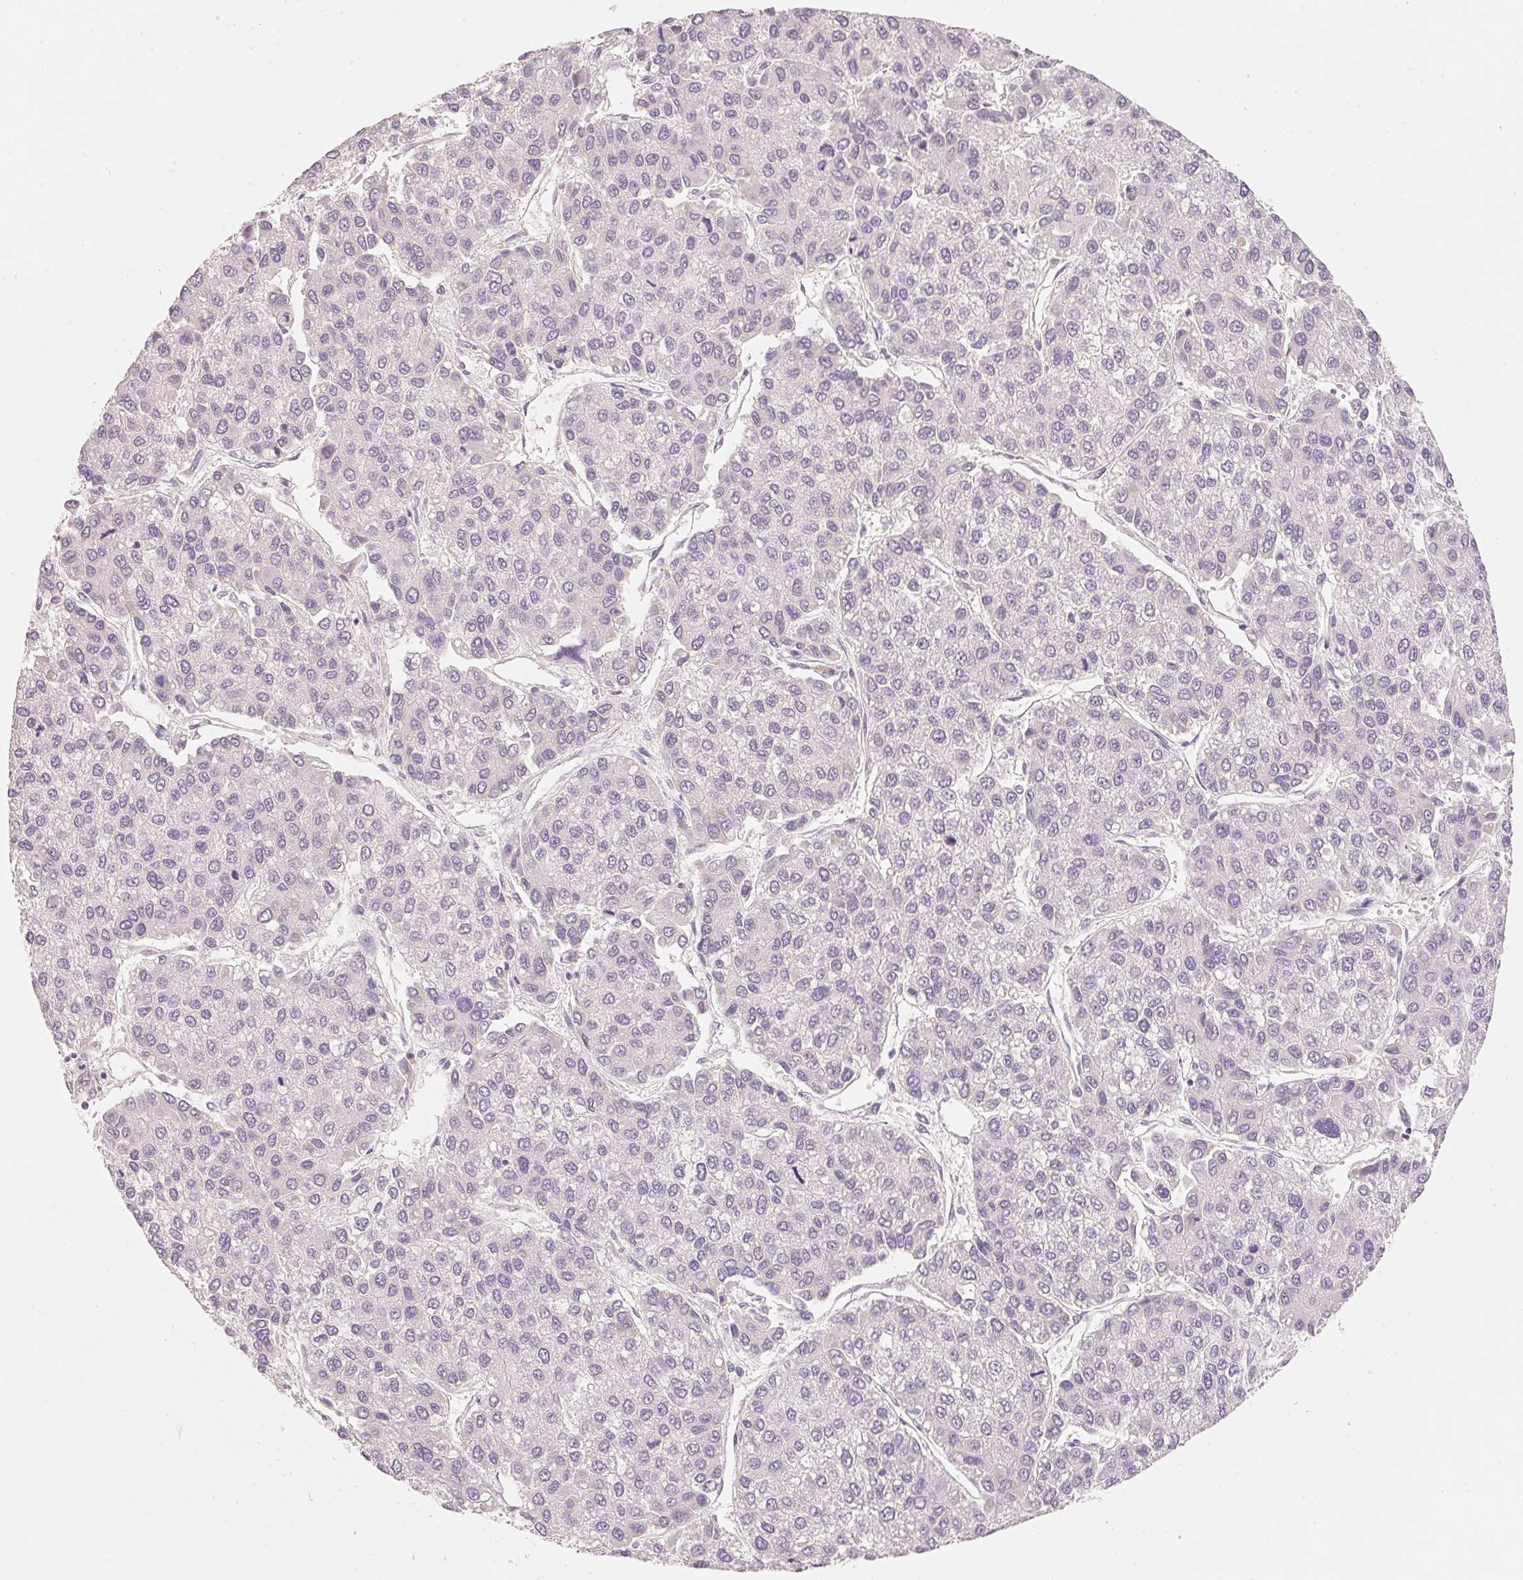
{"staining": {"intensity": "negative", "quantity": "none", "location": "none"}, "tissue": "liver cancer", "cell_type": "Tumor cells", "image_type": "cancer", "snomed": [{"axis": "morphology", "description": "Carcinoma, Hepatocellular, NOS"}, {"axis": "topography", "description": "Liver"}], "caption": "Tumor cells are negative for protein expression in human liver hepatocellular carcinoma.", "gene": "TP53AIP1", "patient": {"sex": "female", "age": 66}}